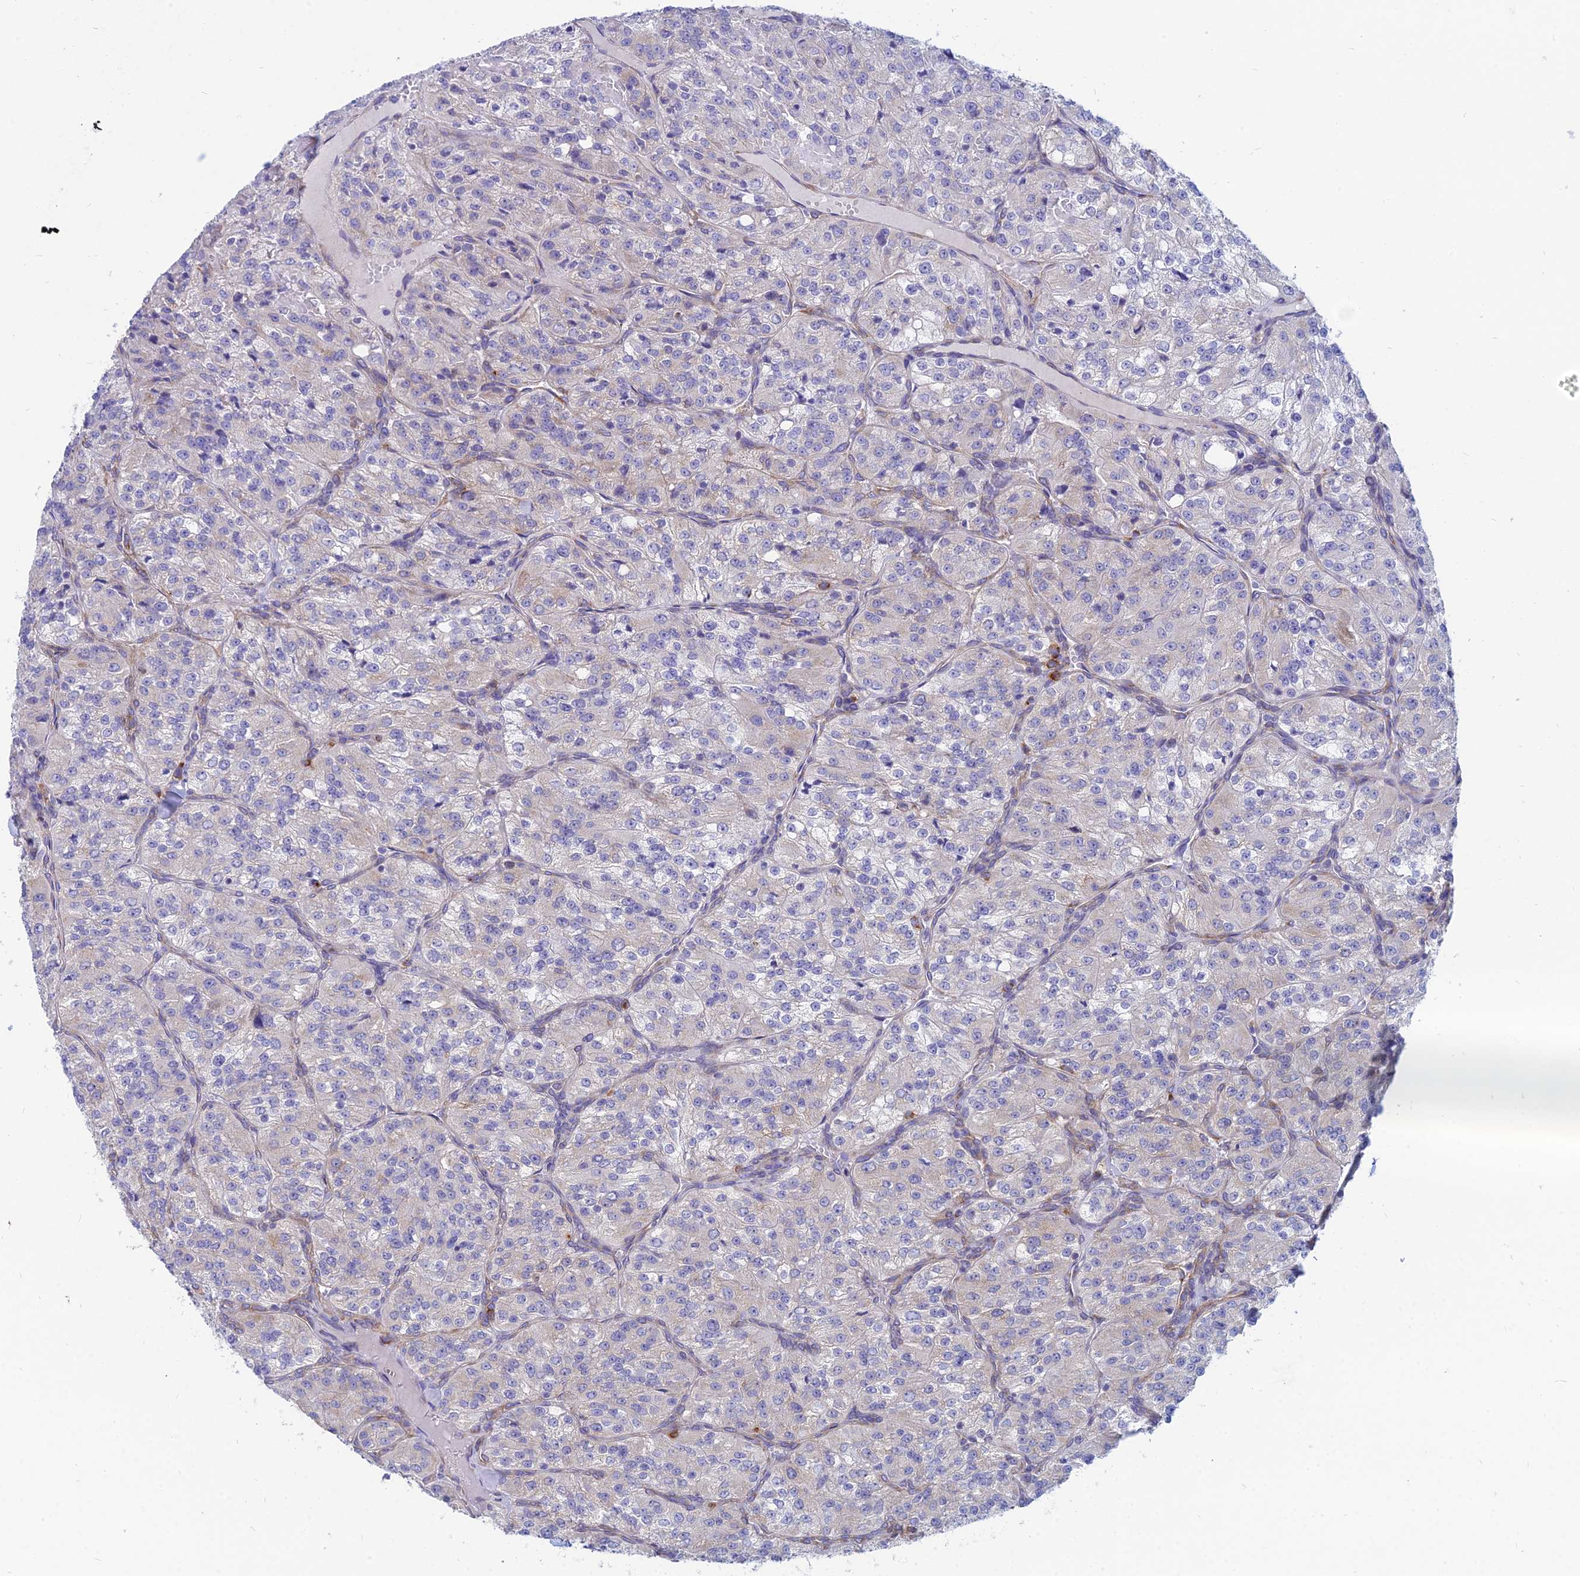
{"staining": {"intensity": "negative", "quantity": "none", "location": "none"}, "tissue": "renal cancer", "cell_type": "Tumor cells", "image_type": "cancer", "snomed": [{"axis": "morphology", "description": "Adenocarcinoma, NOS"}, {"axis": "topography", "description": "Kidney"}], "caption": "Renal adenocarcinoma stained for a protein using immunohistochemistry (IHC) displays no positivity tumor cells.", "gene": "TXLNA", "patient": {"sex": "female", "age": 63}}